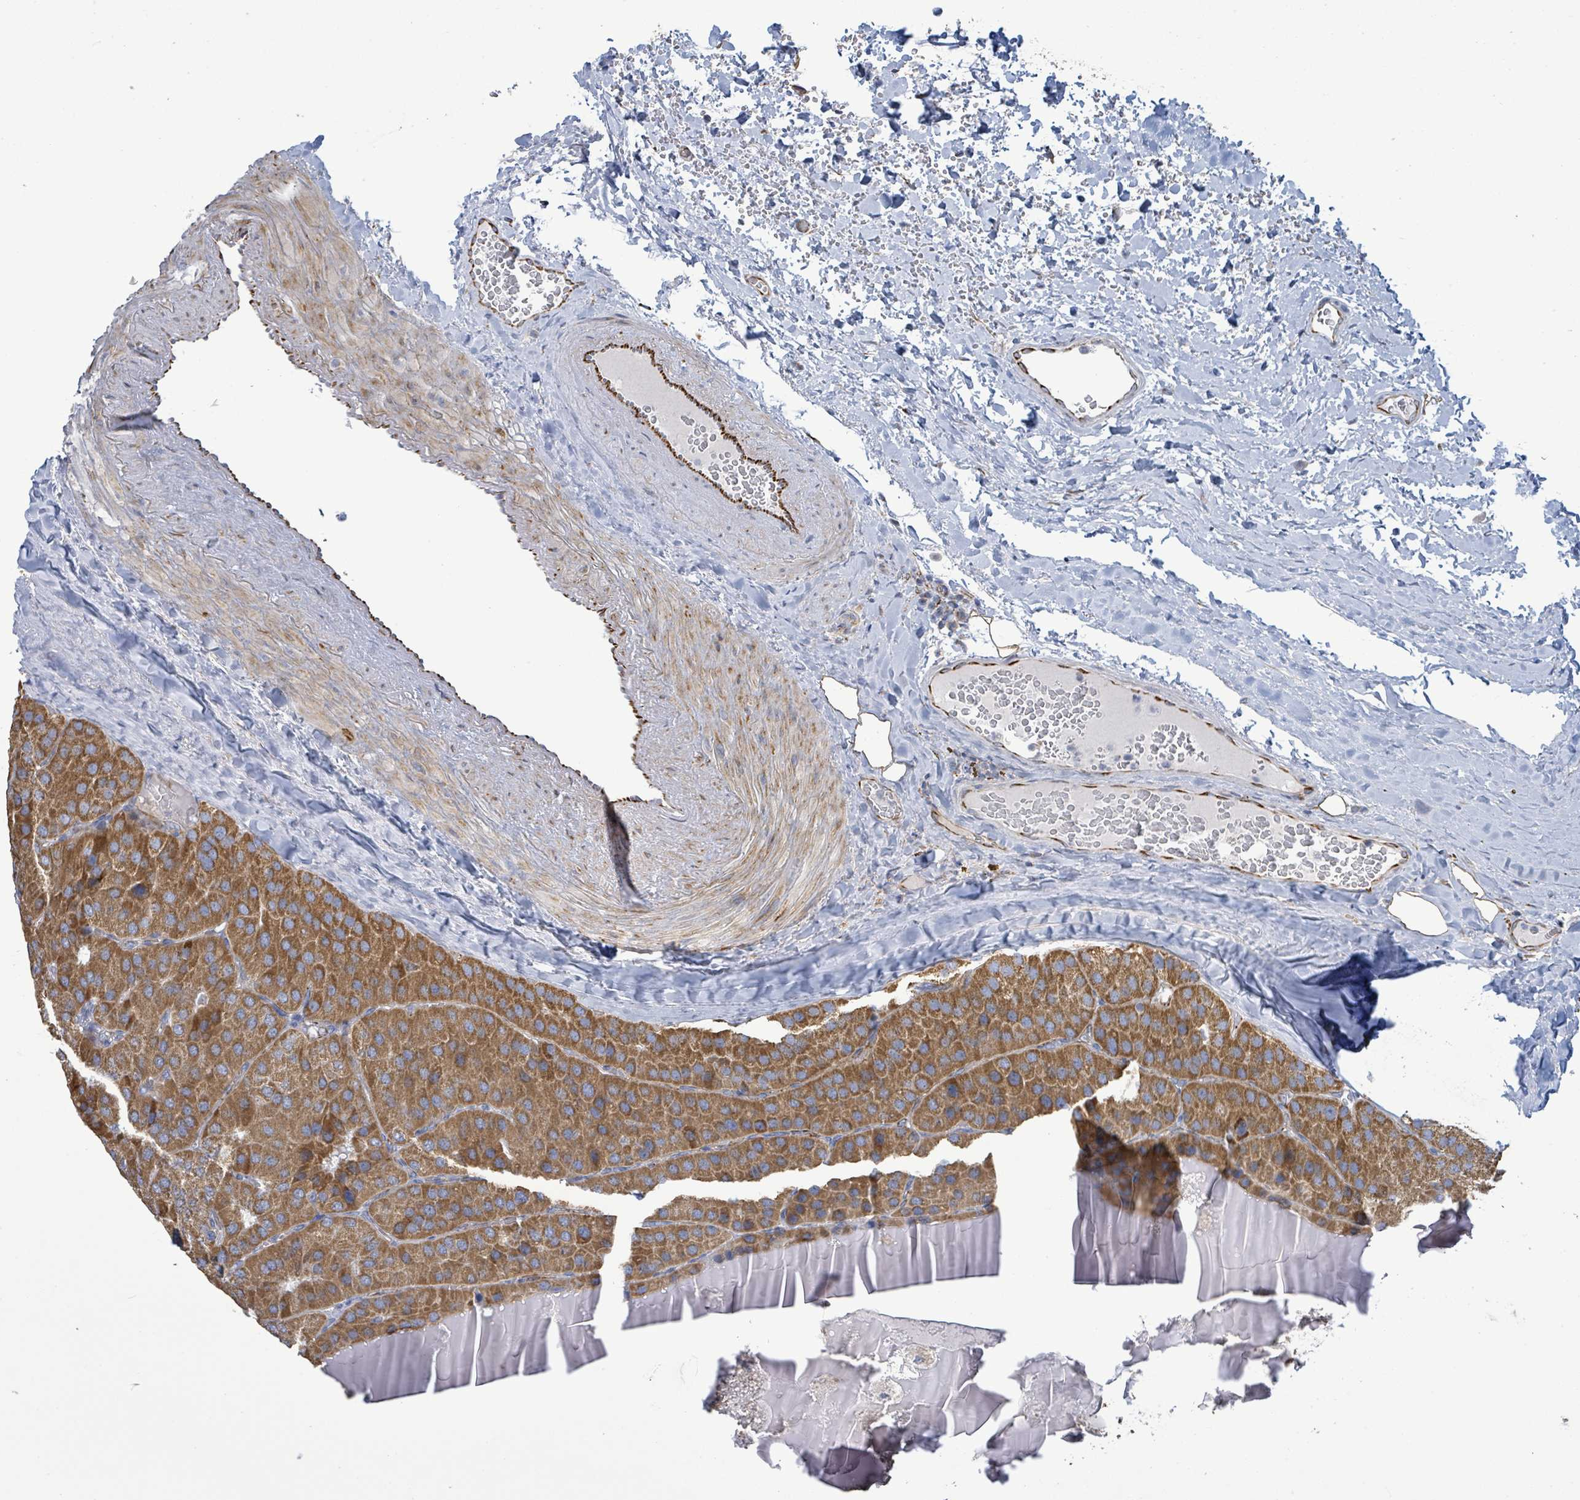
{"staining": {"intensity": "strong", "quantity": ">75%", "location": "cytoplasmic/membranous"}, "tissue": "parathyroid gland", "cell_type": "Glandular cells", "image_type": "normal", "snomed": [{"axis": "morphology", "description": "Normal tissue, NOS"}, {"axis": "morphology", "description": "Adenoma, NOS"}, {"axis": "topography", "description": "Parathyroid gland"}], "caption": "The immunohistochemical stain labels strong cytoplasmic/membranous staining in glandular cells of benign parathyroid gland. The protein is shown in brown color, while the nuclei are stained blue.", "gene": "ALG12", "patient": {"sex": "female", "age": 86}}